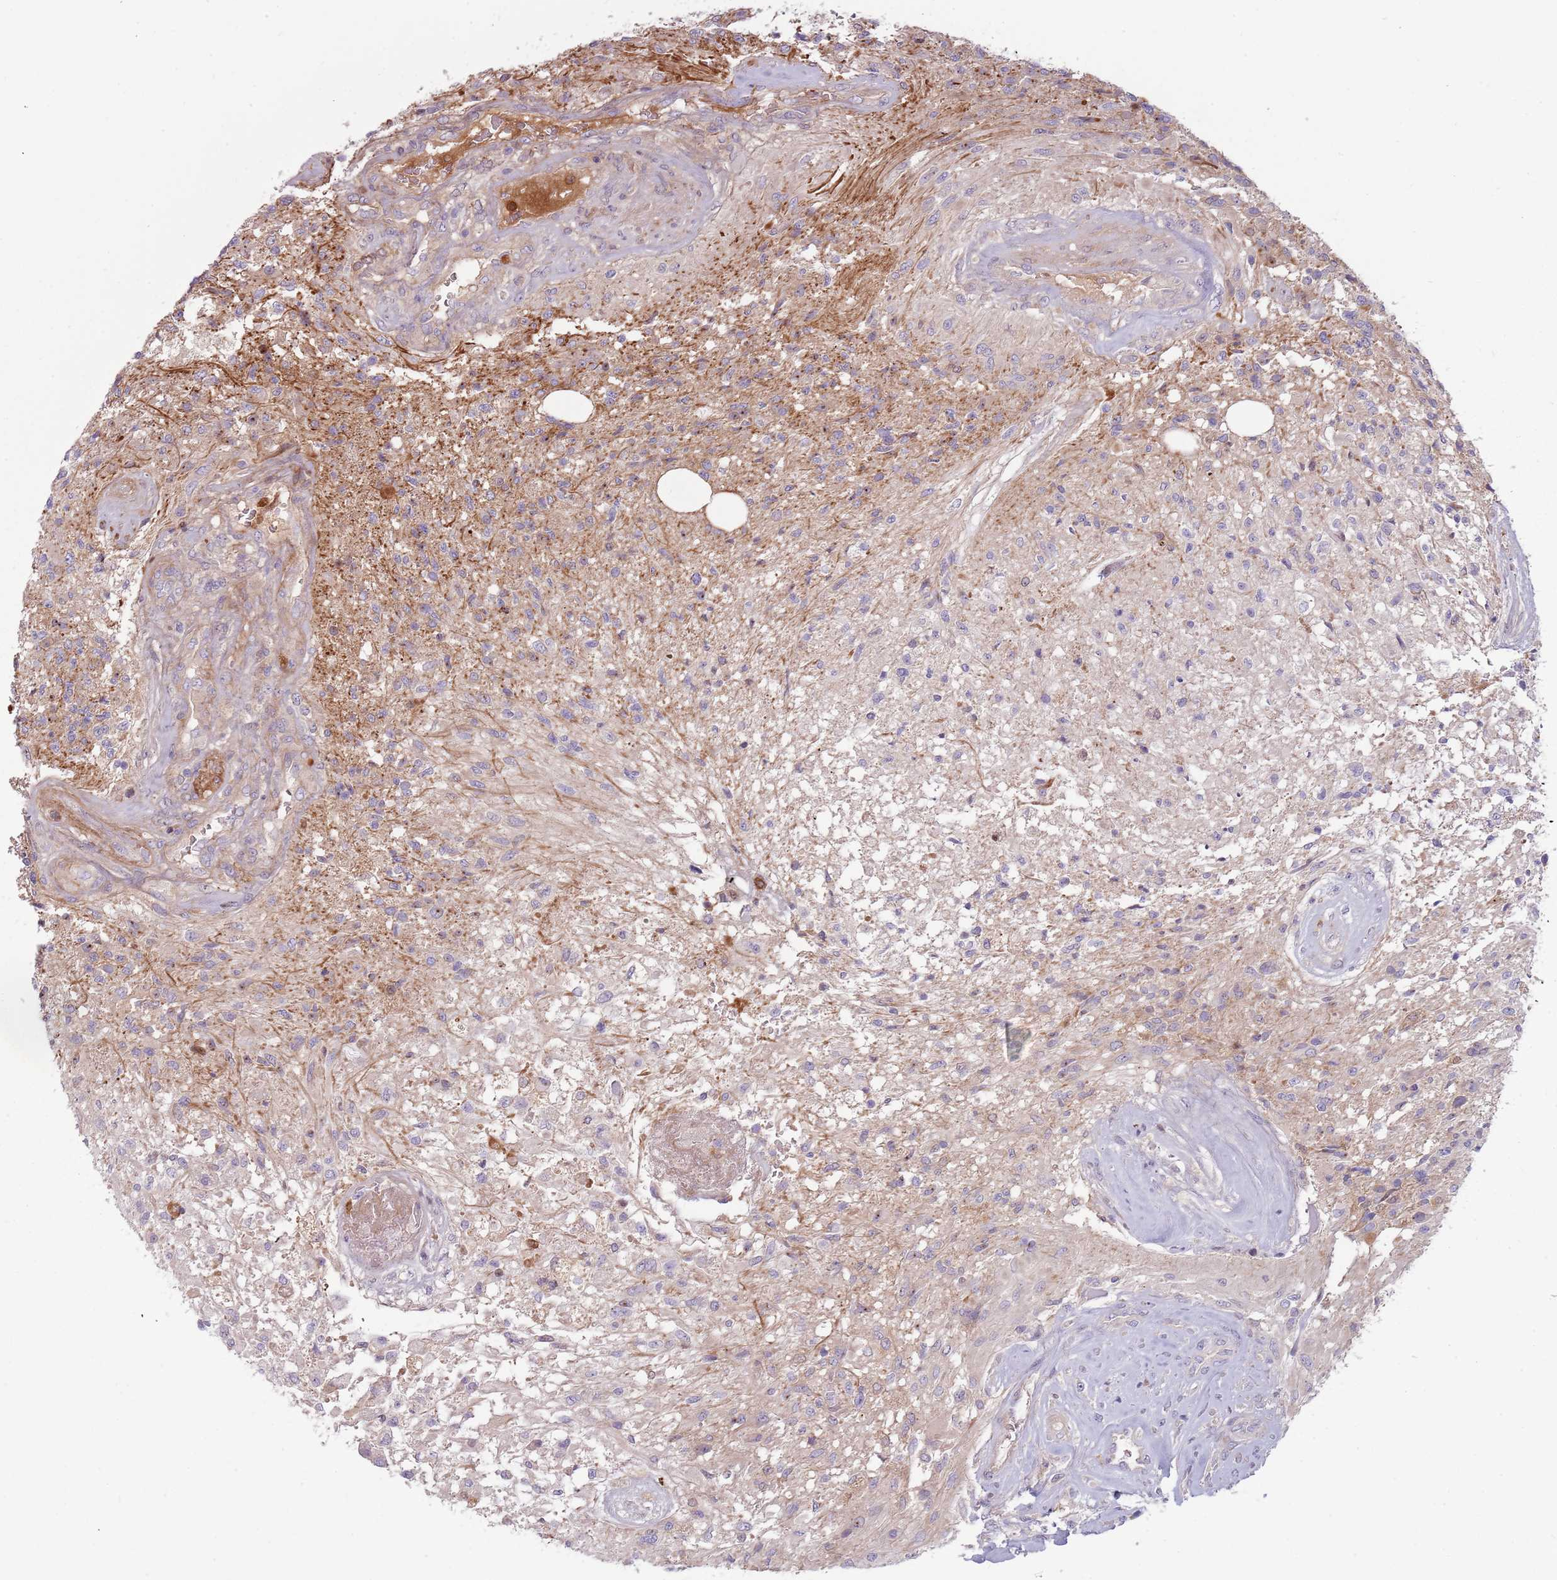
{"staining": {"intensity": "weak", "quantity": "<25%", "location": "cytoplasmic/membranous"}, "tissue": "glioma", "cell_type": "Tumor cells", "image_type": "cancer", "snomed": [{"axis": "morphology", "description": "Glioma, malignant, High grade"}, {"axis": "topography", "description": "Brain"}], "caption": "Immunohistochemistry (IHC) of human glioma displays no positivity in tumor cells.", "gene": "NADK", "patient": {"sex": "male", "age": 56}}